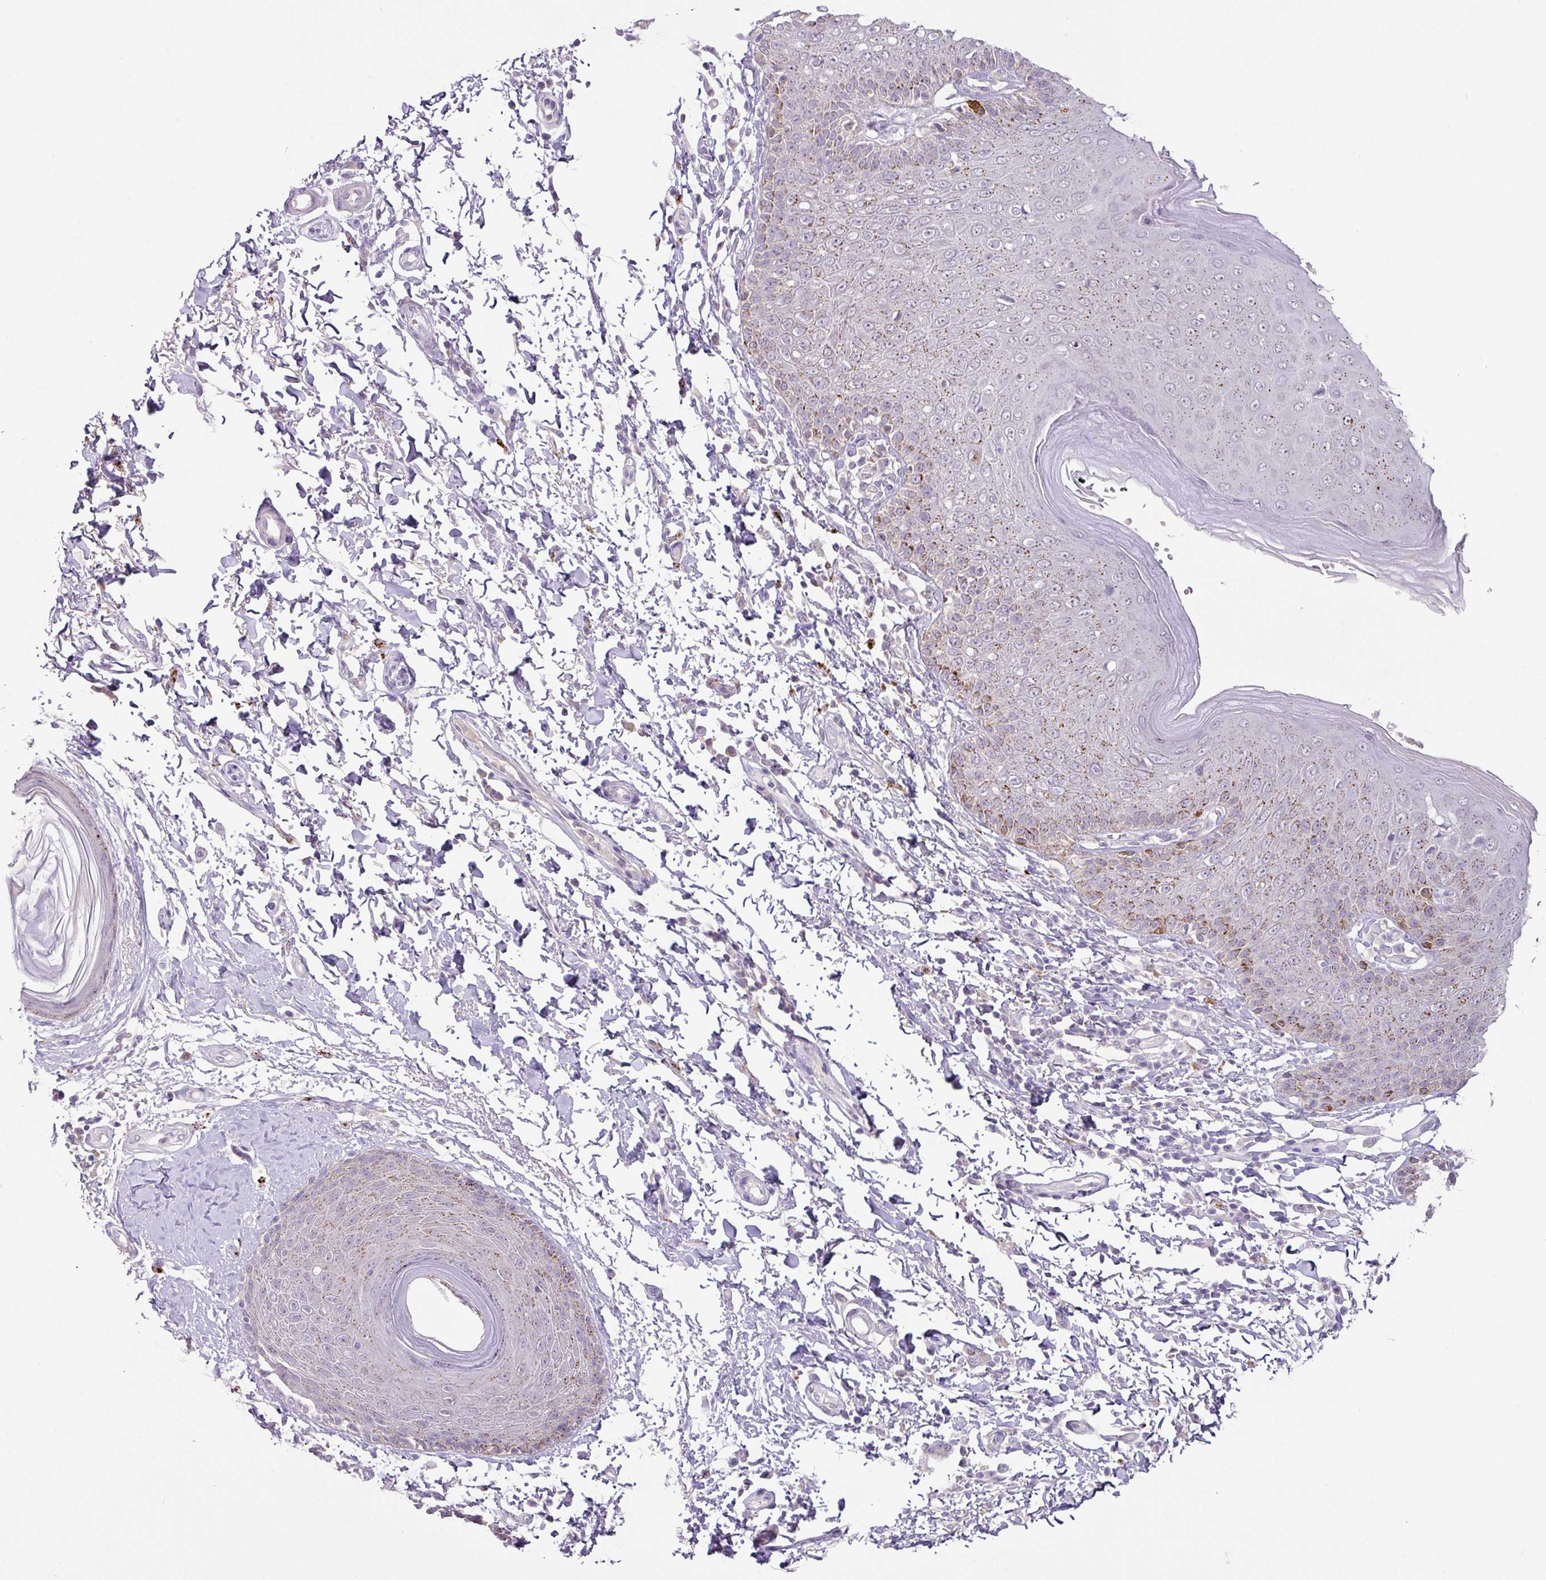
{"staining": {"intensity": "weak", "quantity": "25%-75%", "location": "cytoplasmic/membranous"}, "tissue": "skin", "cell_type": "Epidermal cells", "image_type": "normal", "snomed": [{"axis": "morphology", "description": "Normal tissue, NOS"}, {"axis": "topography", "description": "Peripheral nerve tissue"}], "caption": "Weak cytoplasmic/membranous staining for a protein is identified in approximately 25%-75% of epidermal cells of normal skin using IHC.", "gene": "PLEKHH3", "patient": {"sex": "male", "age": 51}}